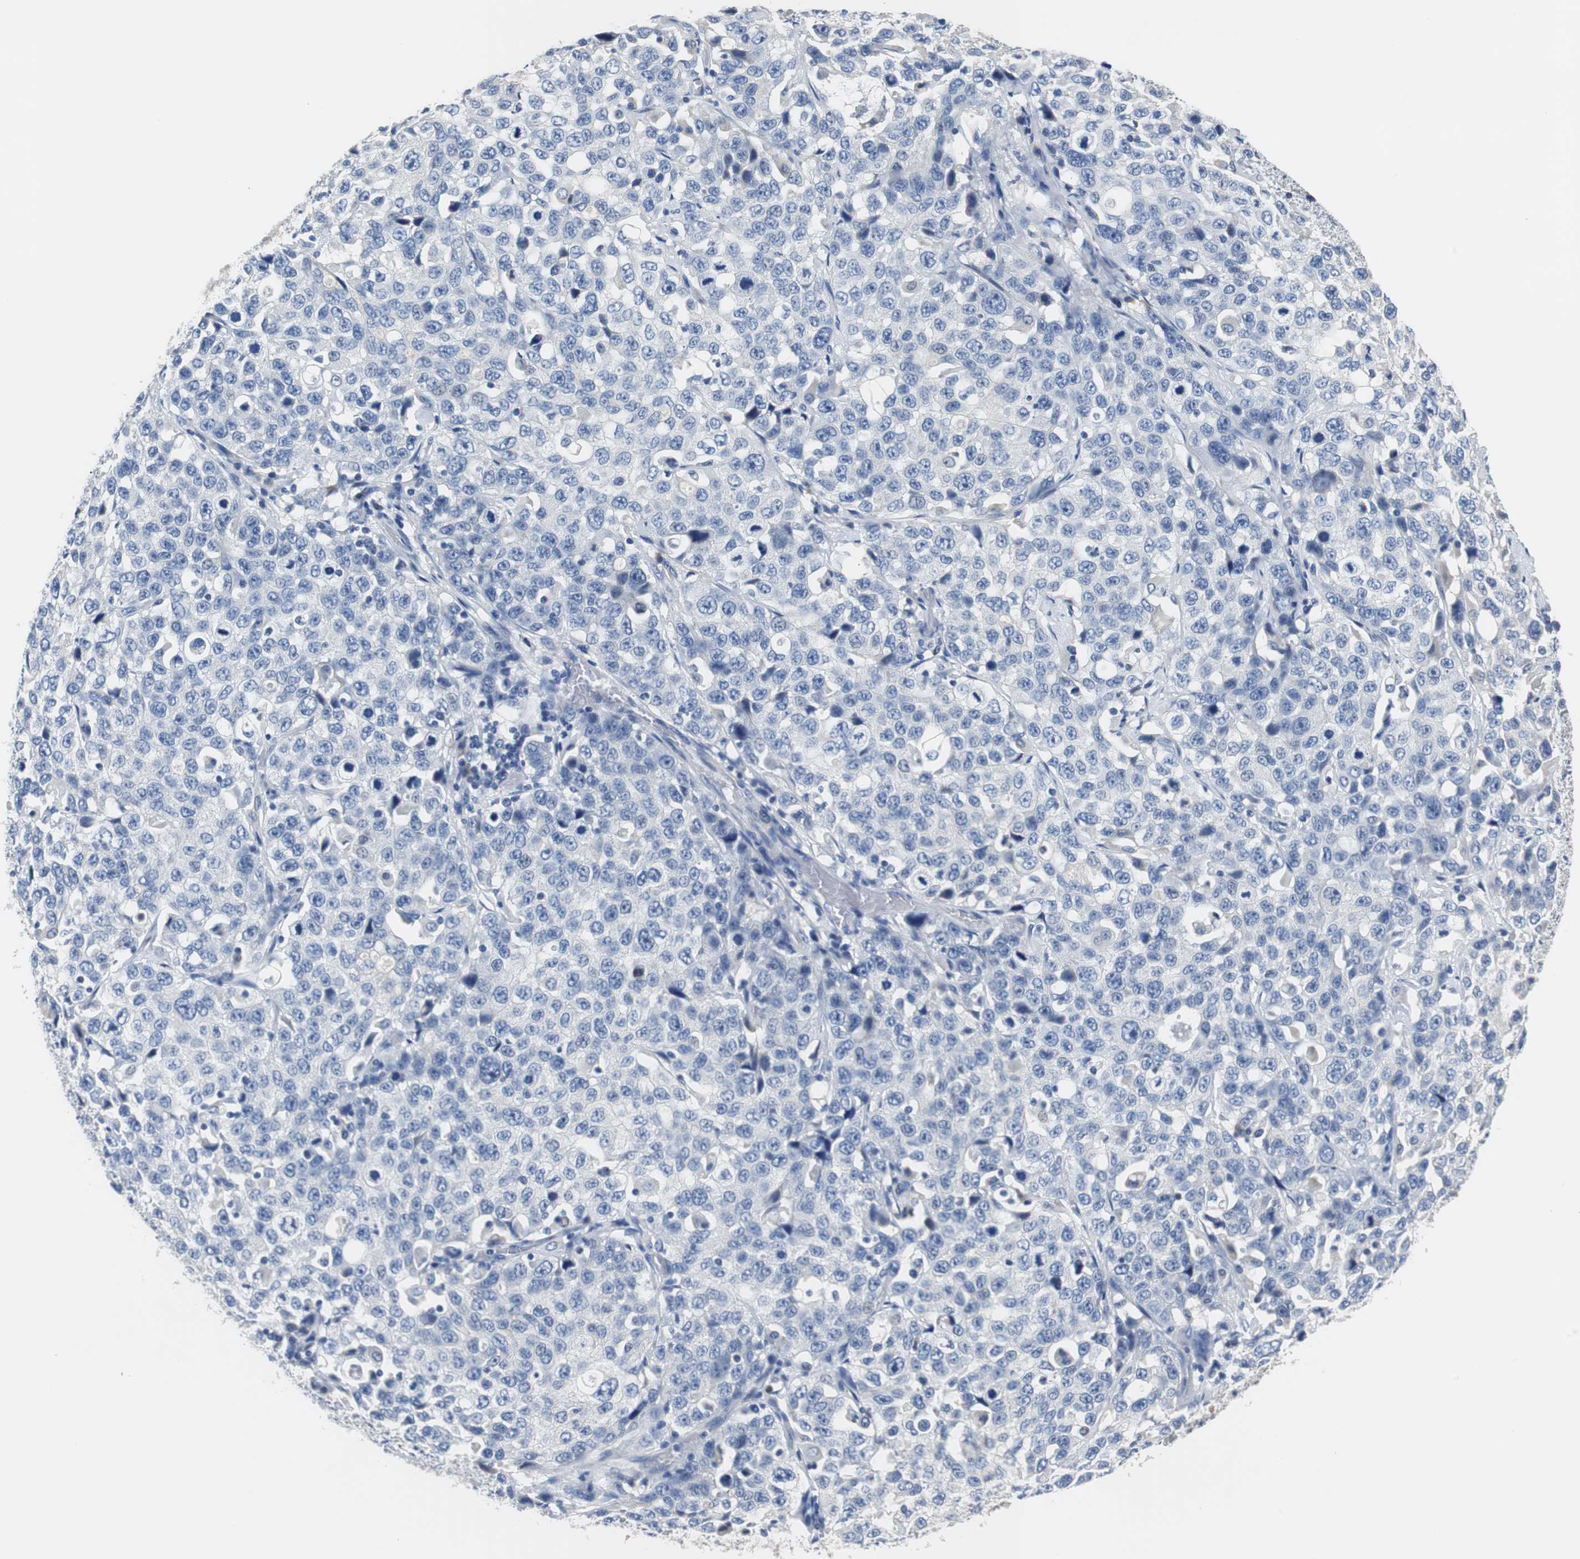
{"staining": {"intensity": "negative", "quantity": "none", "location": "none"}, "tissue": "stomach cancer", "cell_type": "Tumor cells", "image_type": "cancer", "snomed": [{"axis": "morphology", "description": "Normal tissue, NOS"}, {"axis": "morphology", "description": "Adenocarcinoma, NOS"}, {"axis": "topography", "description": "Stomach"}], "caption": "Immunohistochemistry (IHC) image of neoplastic tissue: stomach cancer stained with DAB displays no significant protein staining in tumor cells. The staining is performed using DAB brown chromogen with nuclei counter-stained in using hematoxylin.", "gene": "PCK1", "patient": {"sex": "male", "age": 48}}